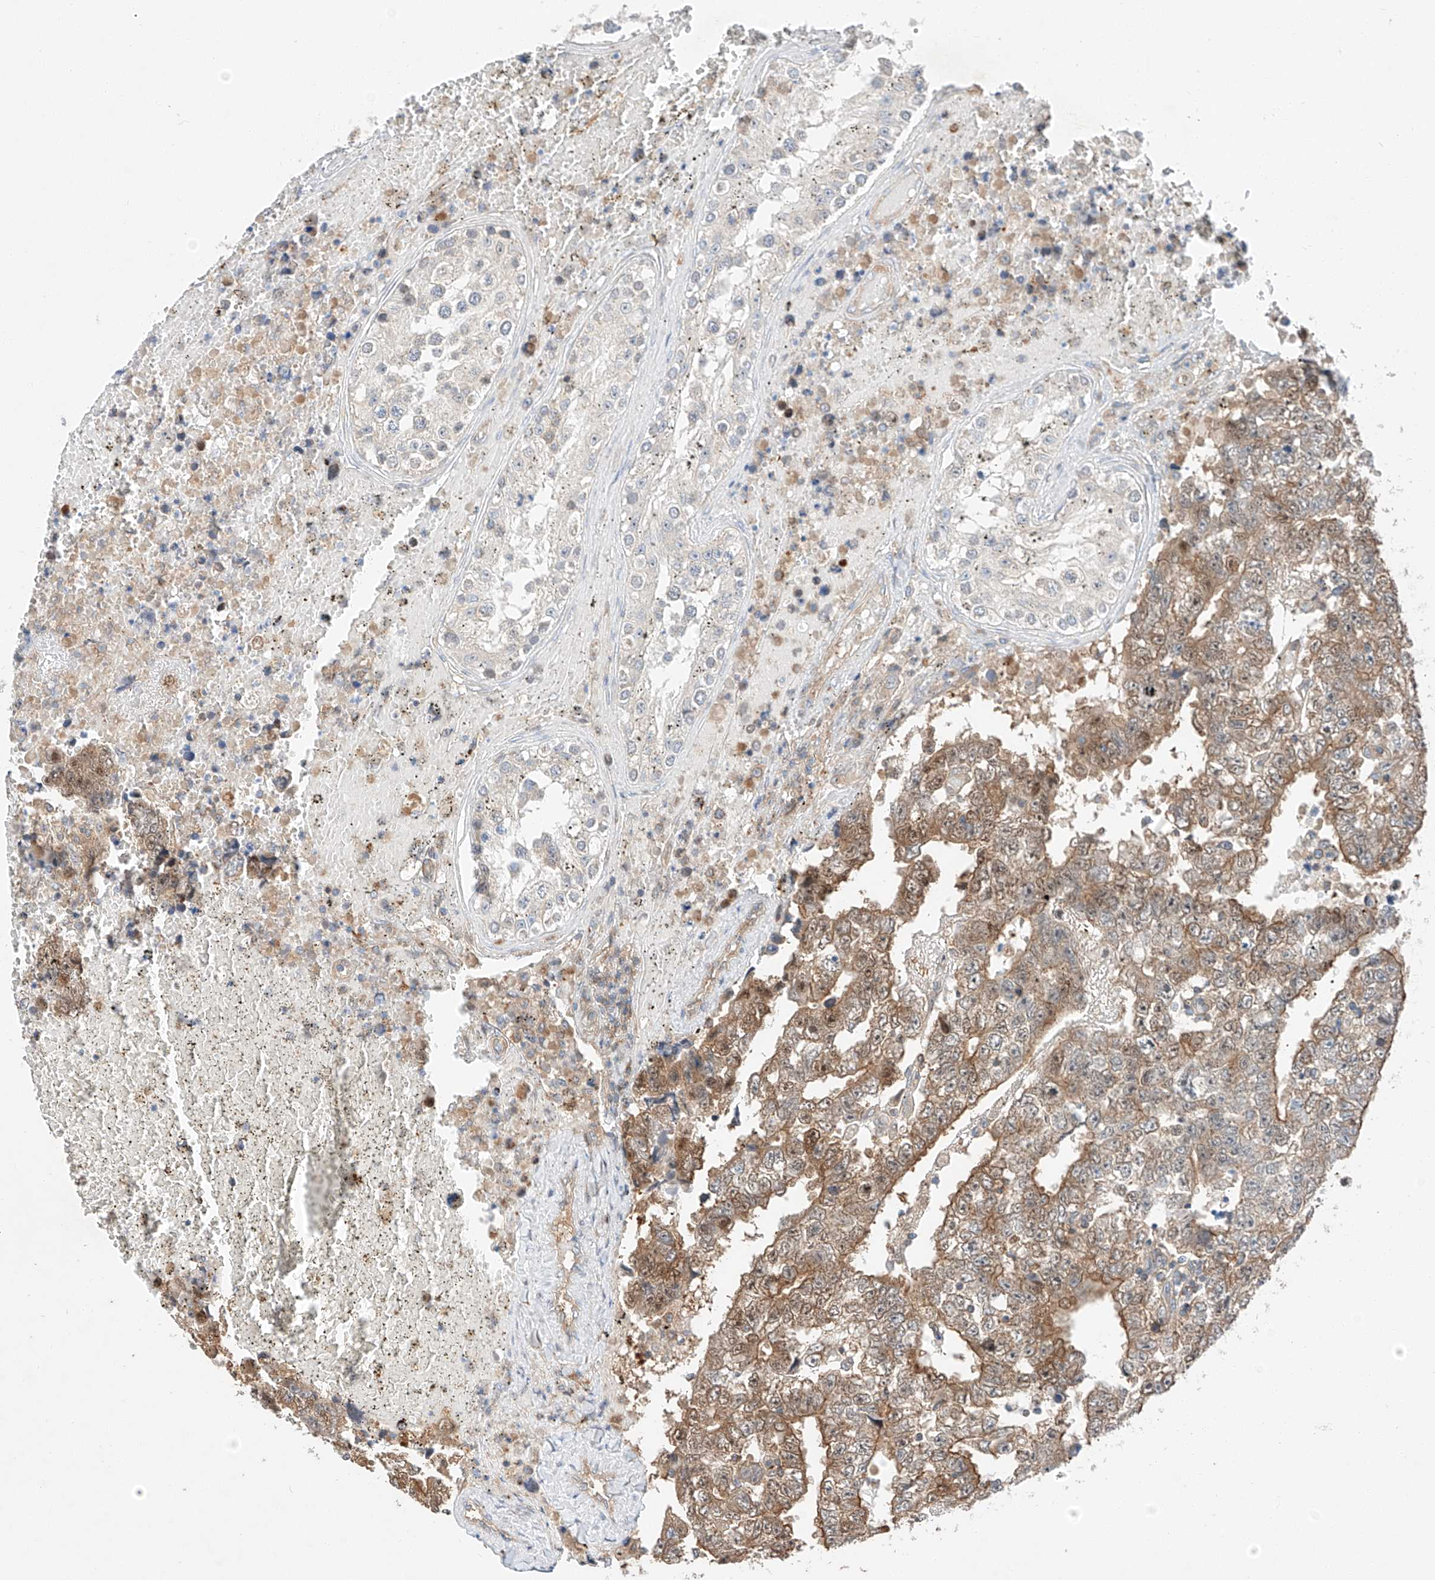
{"staining": {"intensity": "moderate", "quantity": ">75%", "location": "cytoplasmic/membranous,nuclear"}, "tissue": "testis cancer", "cell_type": "Tumor cells", "image_type": "cancer", "snomed": [{"axis": "morphology", "description": "Carcinoma, Embryonal, NOS"}, {"axis": "topography", "description": "Testis"}], "caption": "IHC (DAB) staining of human testis cancer displays moderate cytoplasmic/membranous and nuclear protein staining in approximately >75% of tumor cells. The staining was performed using DAB, with brown indicating positive protein expression. Nuclei are stained blue with hematoxylin.", "gene": "RUSC1", "patient": {"sex": "male", "age": 25}}